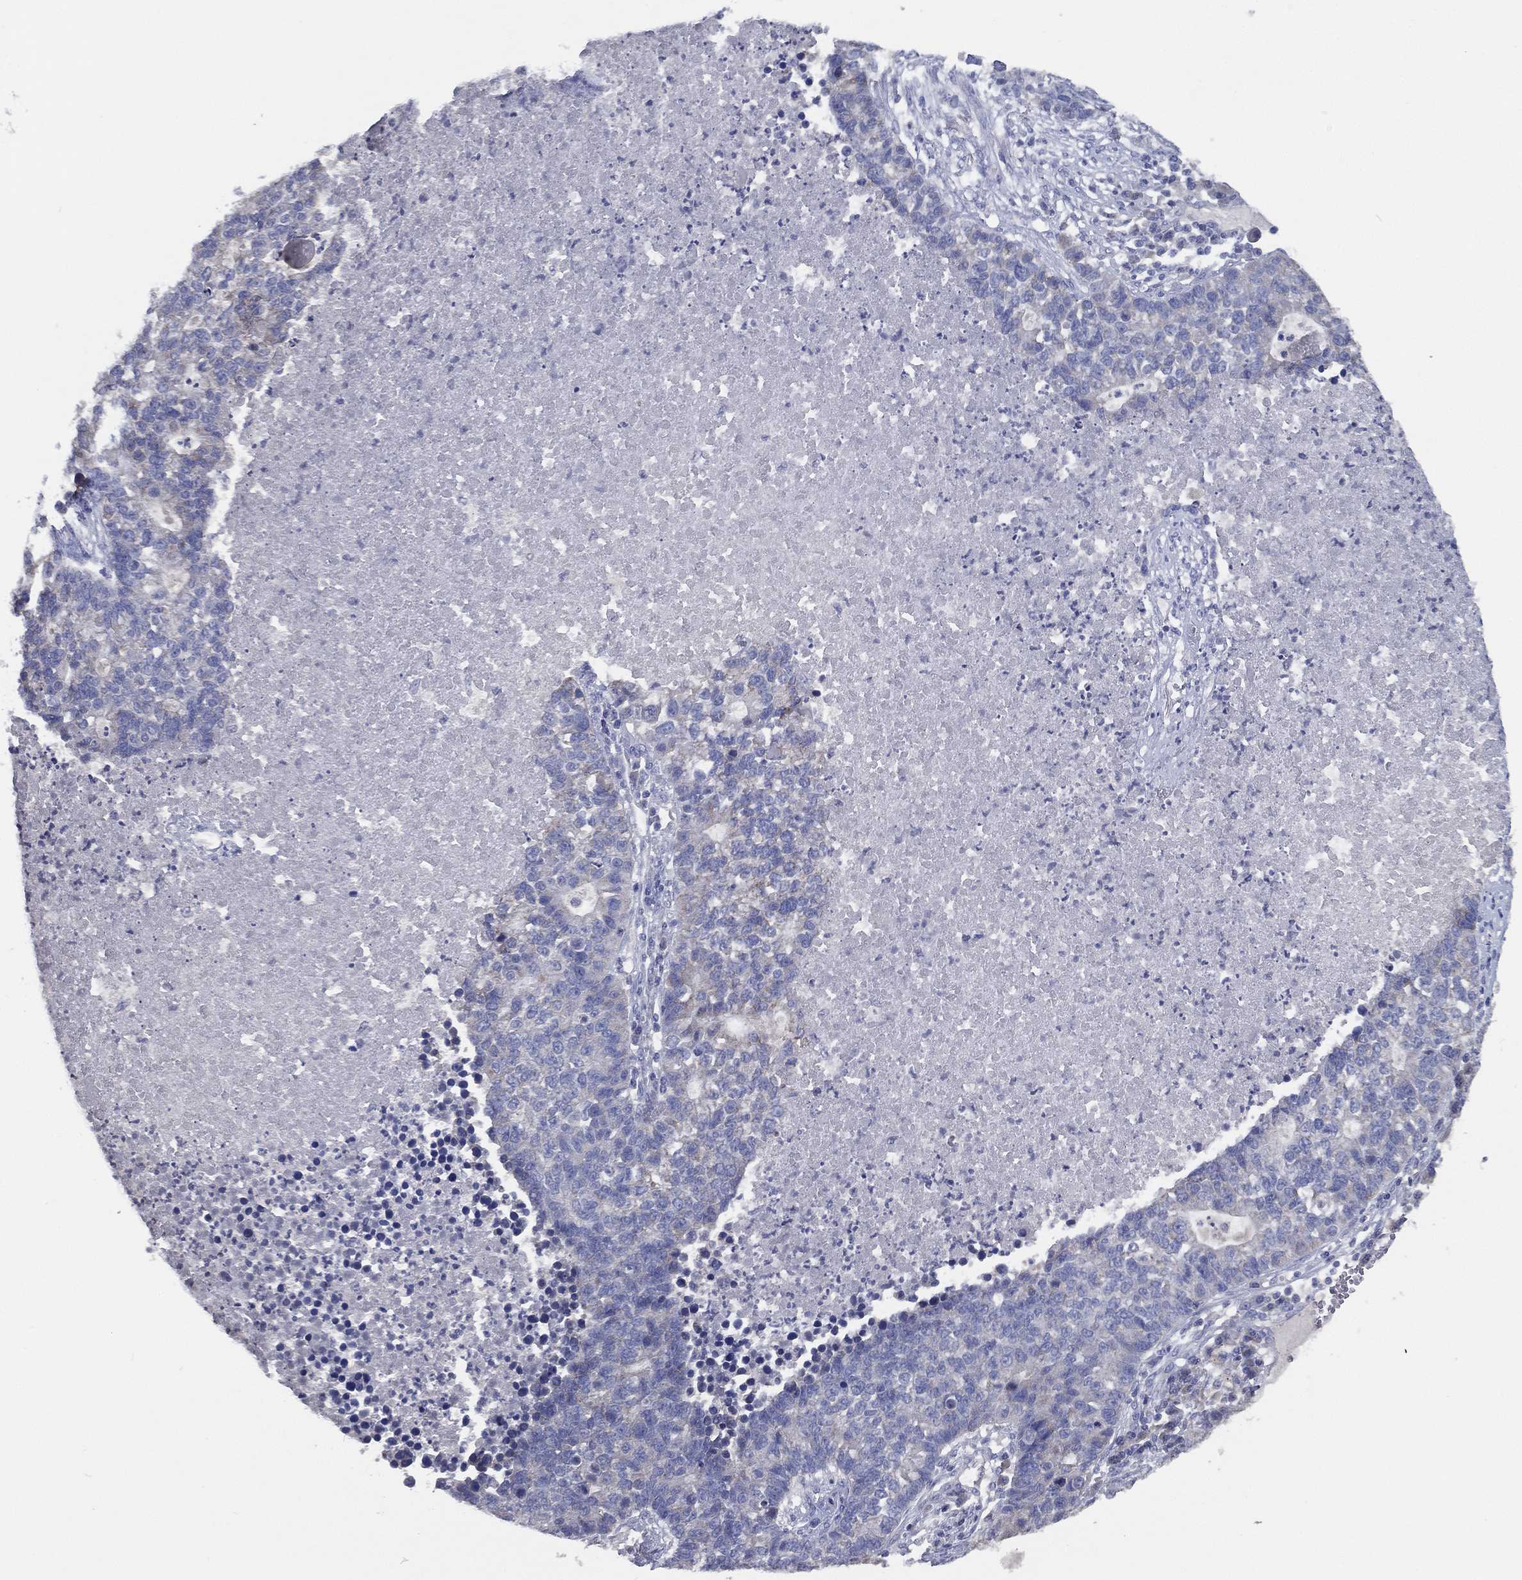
{"staining": {"intensity": "negative", "quantity": "none", "location": "none"}, "tissue": "lung cancer", "cell_type": "Tumor cells", "image_type": "cancer", "snomed": [{"axis": "morphology", "description": "Adenocarcinoma, NOS"}, {"axis": "topography", "description": "Lung"}], "caption": "This photomicrograph is of adenocarcinoma (lung) stained with immunohistochemistry to label a protein in brown with the nuclei are counter-stained blue. There is no staining in tumor cells.", "gene": "TFAP2A", "patient": {"sex": "male", "age": 57}}